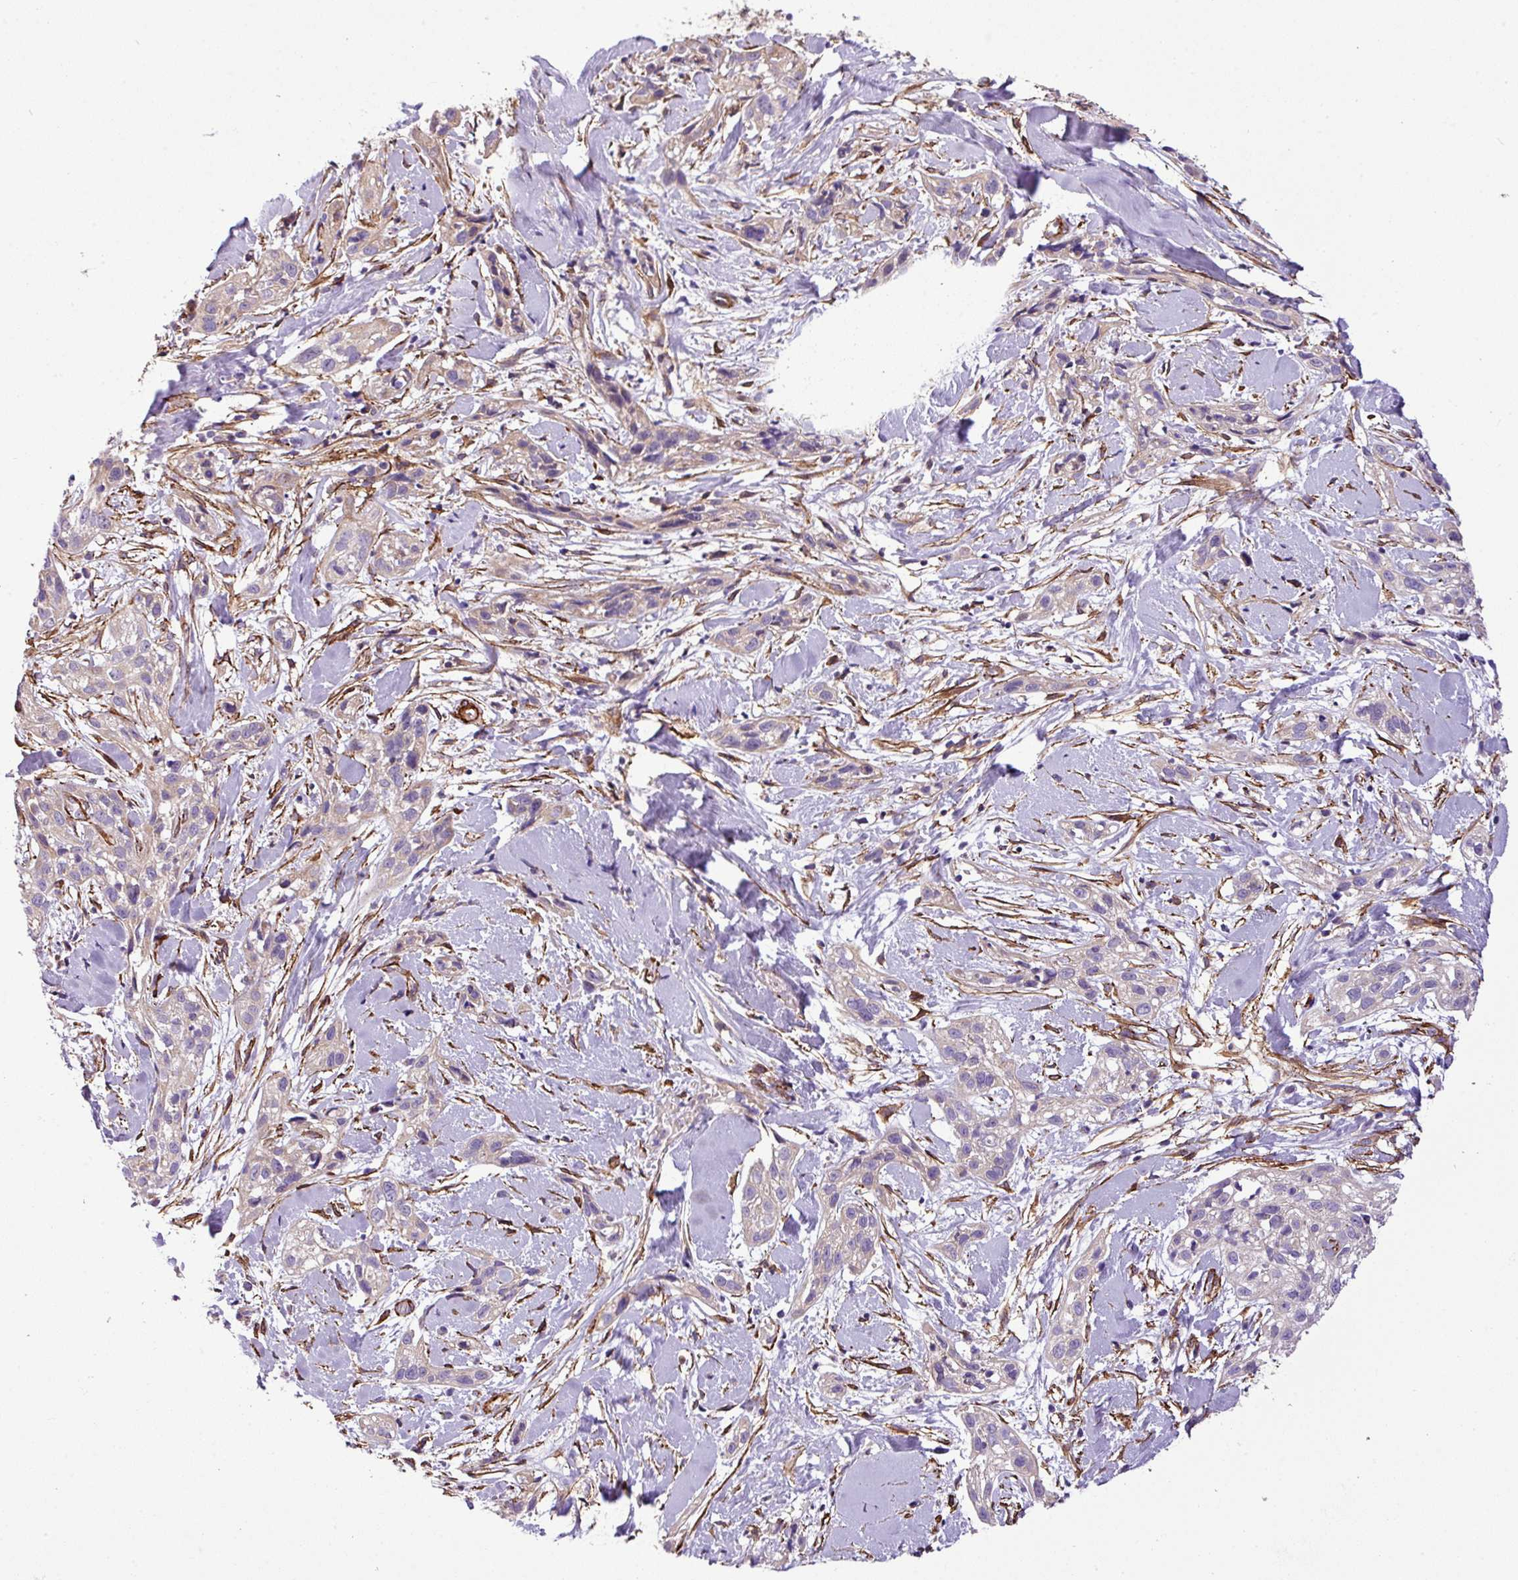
{"staining": {"intensity": "negative", "quantity": "none", "location": "none"}, "tissue": "skin cancer", "cell_type": "Tumor cells", "image_type": "cancer", "snomed": [{"axis": "morphology", "description": "Squamous cell carcinoma, NOS"}, {"axis": "topography", "description": "Skin"}], "caption": "Photomicrograph shows no protein staining in tumor cells of squamous cell carcinoma (skin) tissue.", "gene": "FAM47E", "patient": {"sex": "male", "age": 82}}